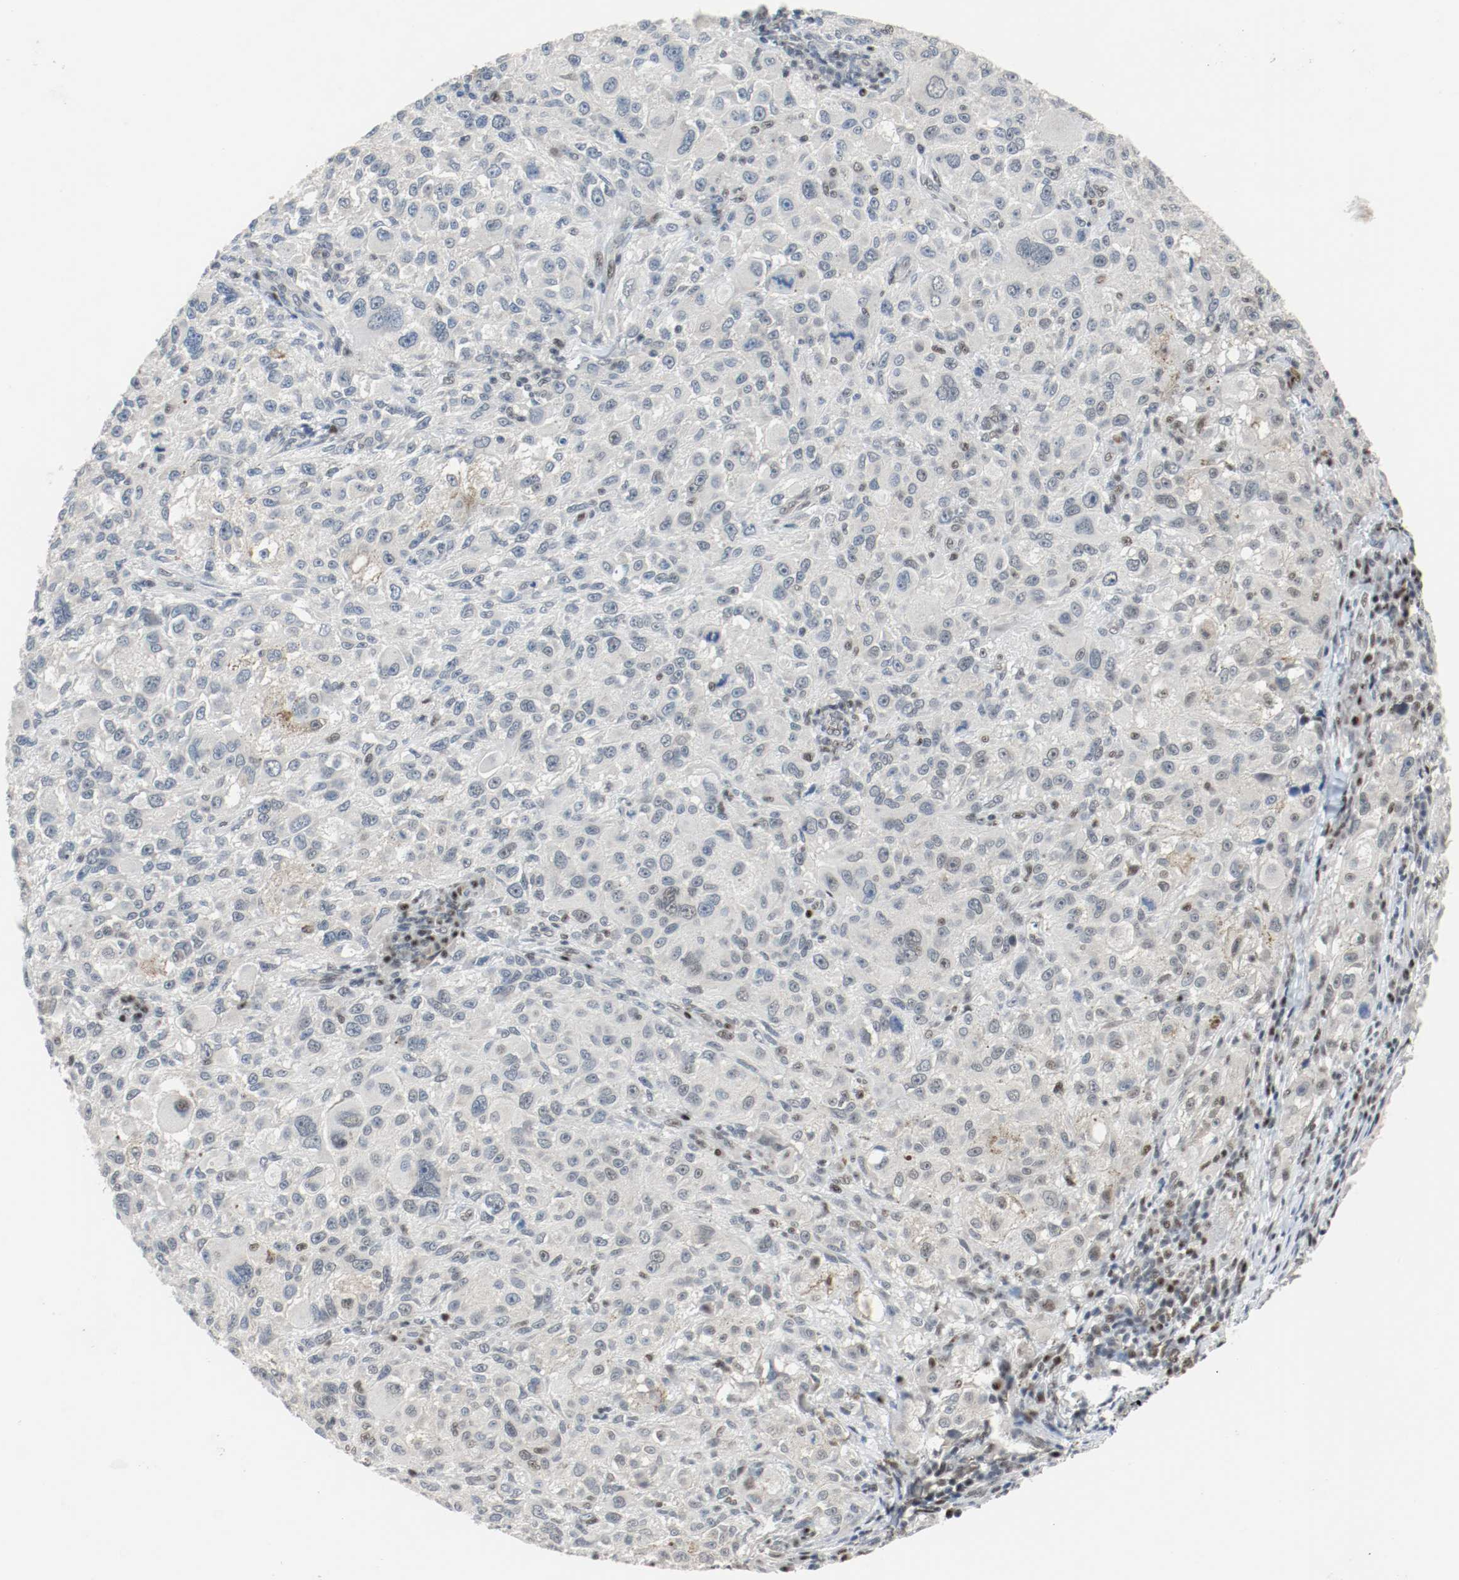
{"staining": {"intensity": "weak", "quantity": "<25%", "location": "nuclear"}, "tissue": "melanoma", "cell_type": "Tumor cells", "image_type": "cancer", "snomed": [{"axis": "morphology", "description": "Necrosis, NOS"}, {"axis": "morphology", "description": "Malignant melanoma, NOS"}, {"axis": "topography", "description": "Skin"}], "caption": "The histopathology image reveals no staining of tumor cells in melanoma.", "gene": "ASH1L", "patient": {"sex": "female", "age": 87}}